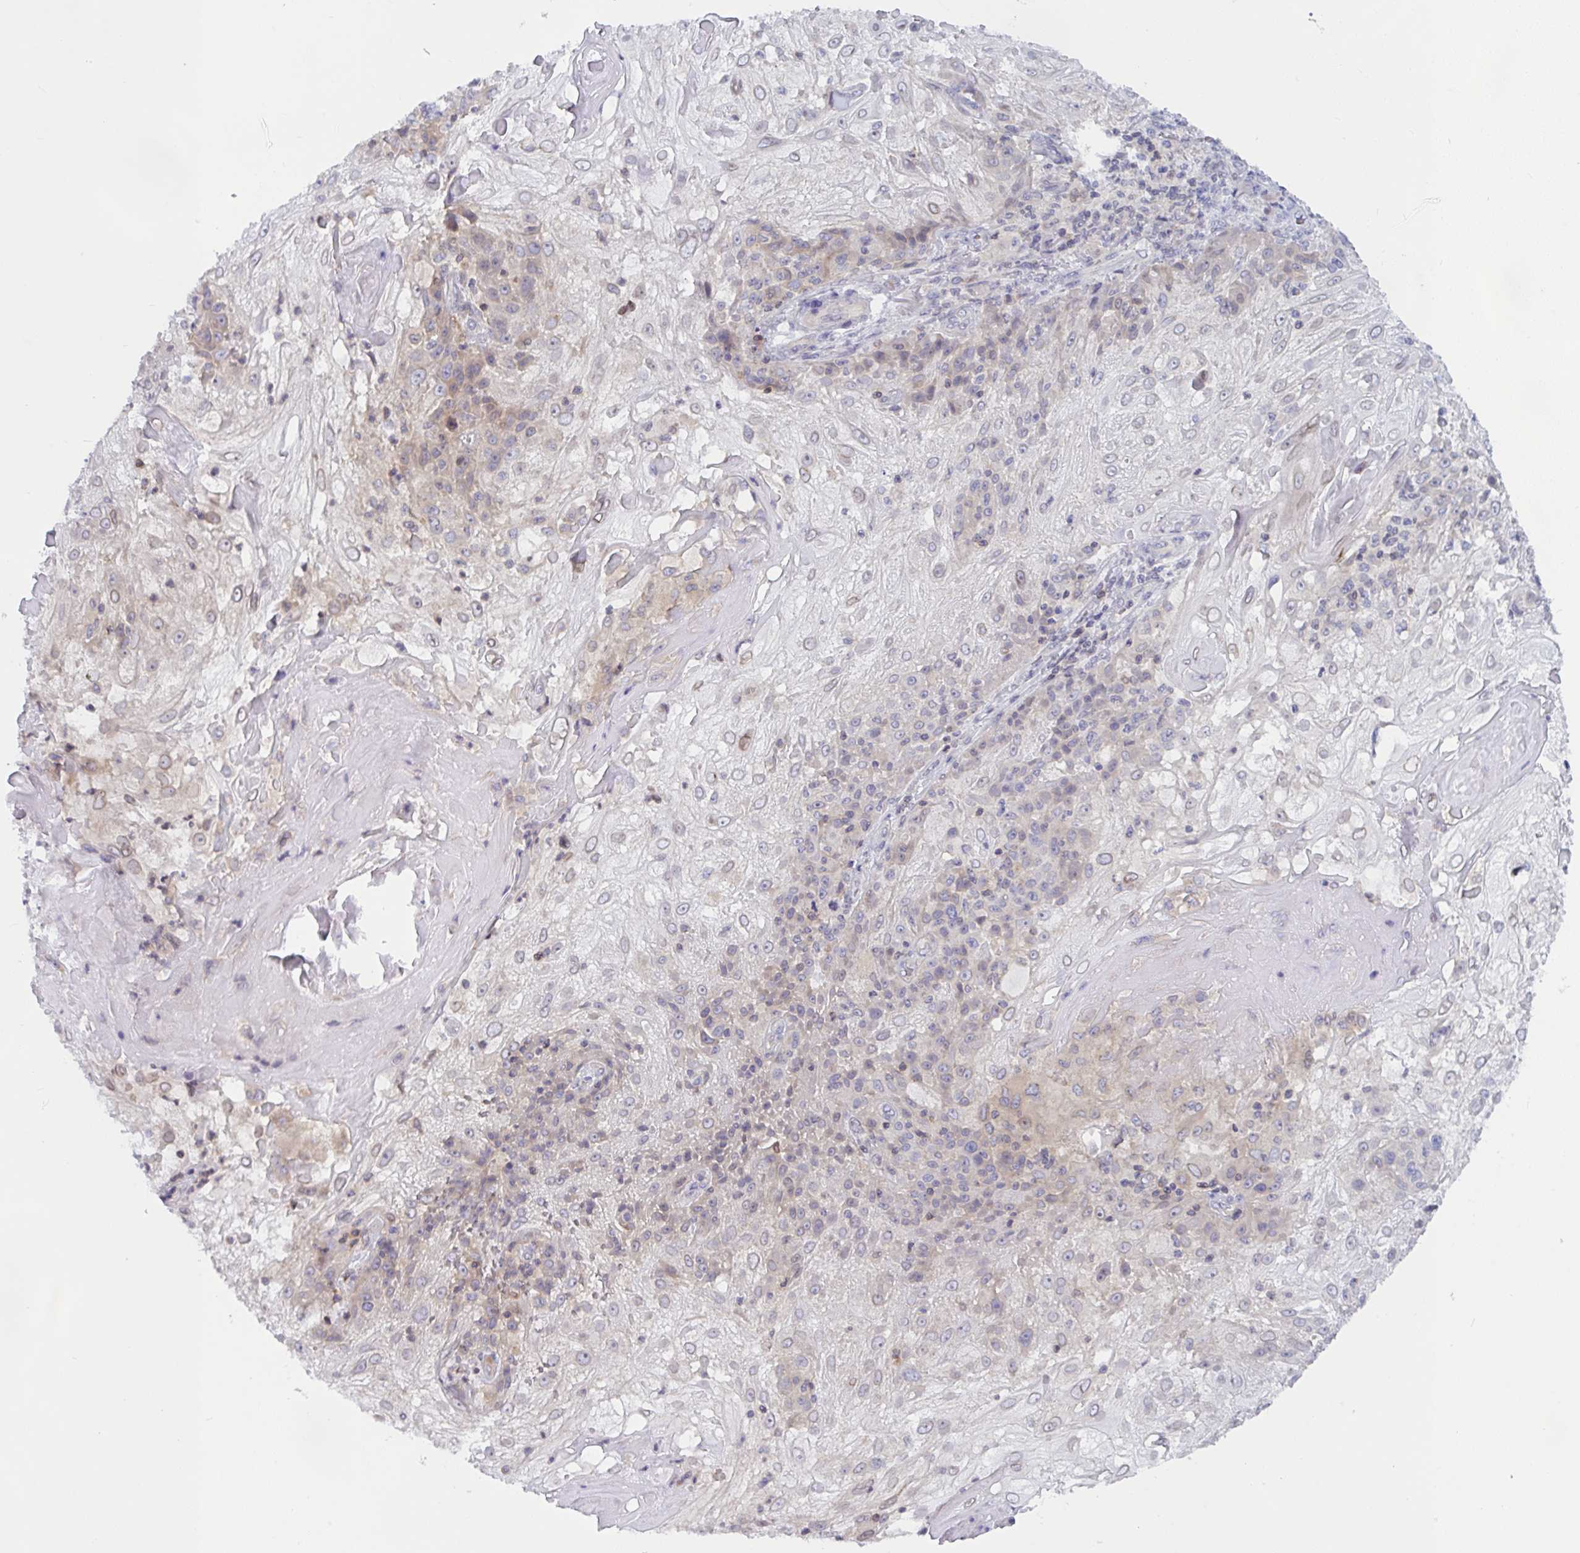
{"staining": {"intensity": "weak", "quantity": "<25%", "location": "cytoplasmic/membranous,nuclear"}, "tissue": "skin cancer", "cell_type": "Tumor cells", "image_type": "cancer", "snomed": [{"axis": "morphology", "description": "Normal tissue, NOS"}, {"axis": "morphology", "description": "Squamous cell carcinoma, NOS"}, {"axis": "topography", "description": "Skin"}], "caption": "This is an immunohistochemistry histopathology image of human squamous cell carcinoma (skin). There is no positivity in tumor cells.", "gene": "TANK", "patient": {"sex": "female", "age": 83}}